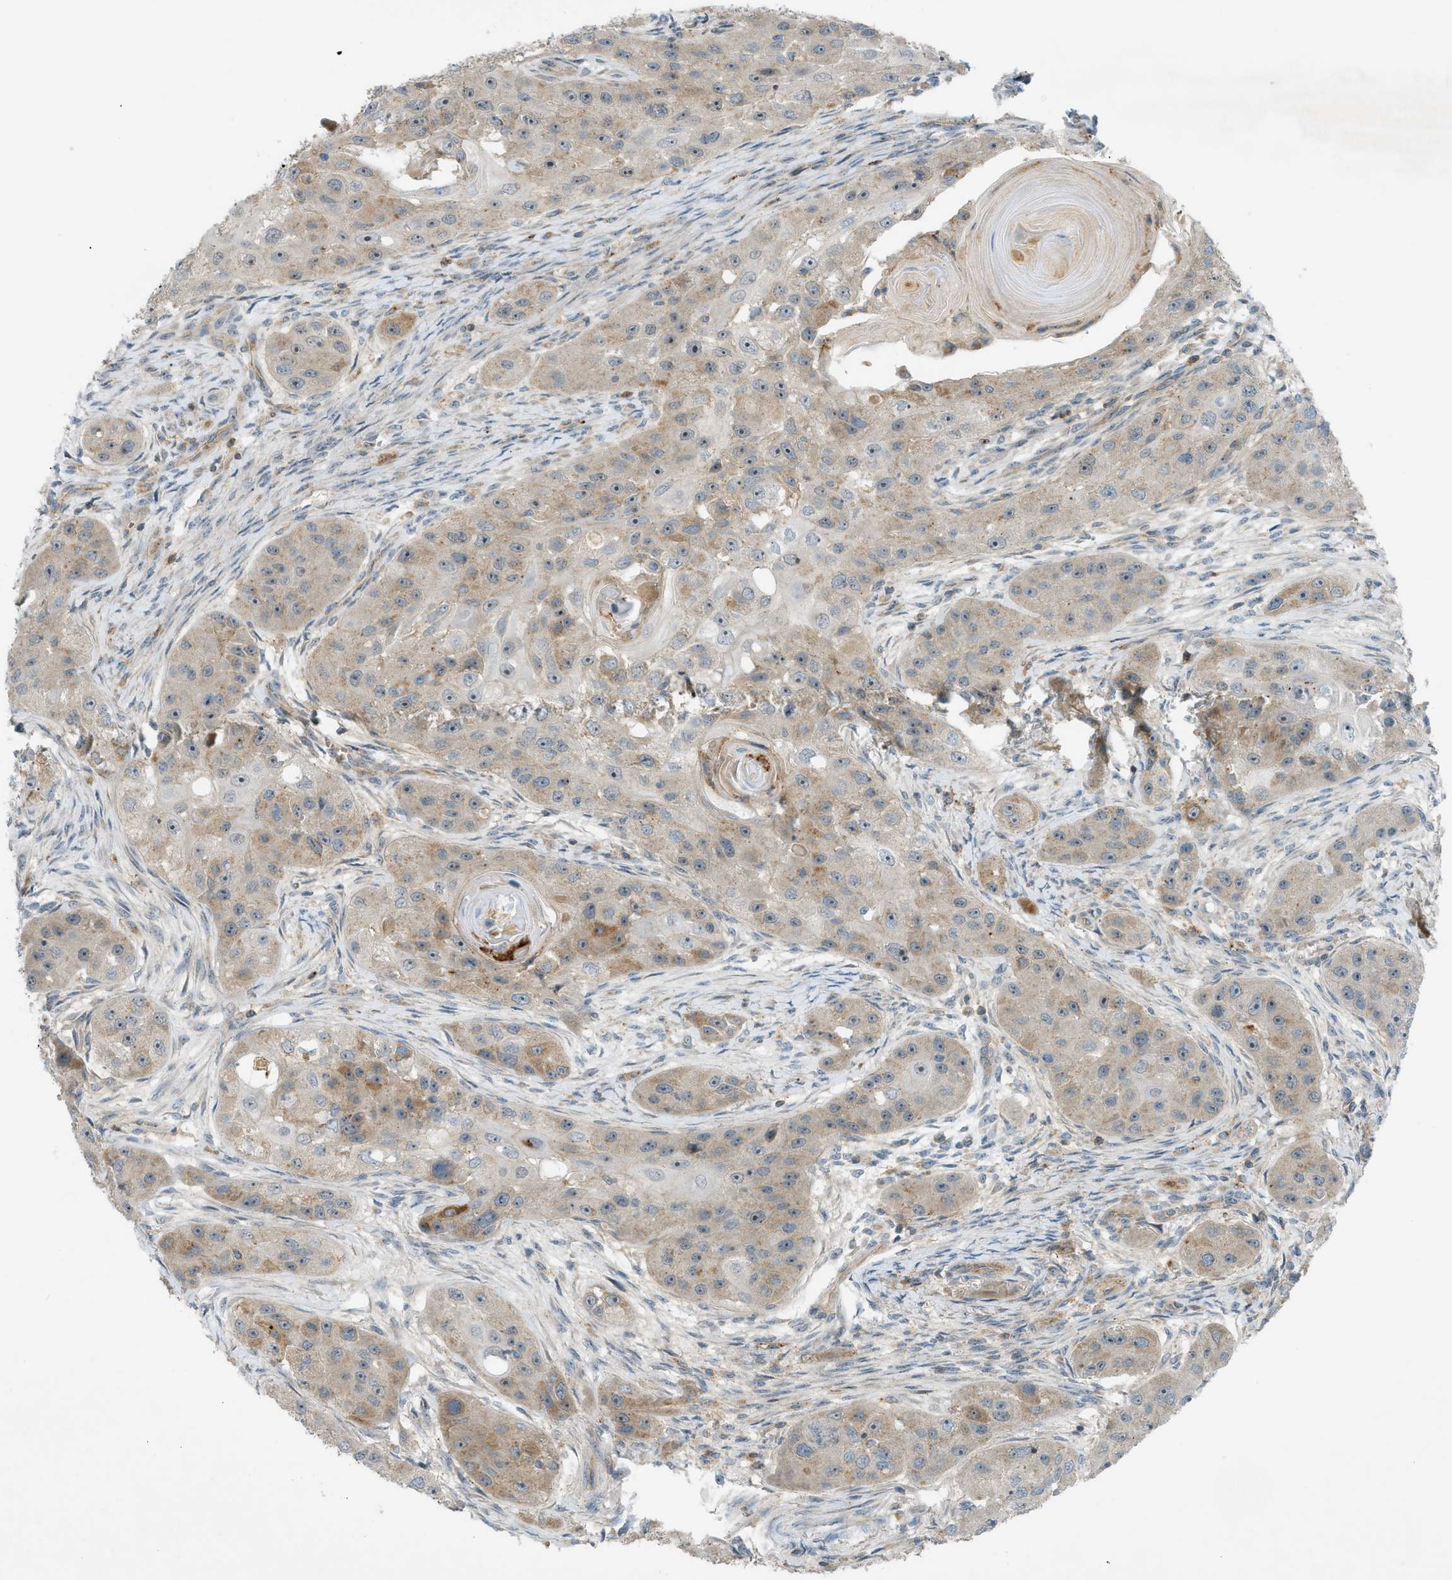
{"staining": {"intensity": "weak", "quantity": ">75%", "location": "cytoplasmic/membranous"}, "tissue": "head and neck cancer", "cell_type": "Tumor cells", "image_type": "cancer", "snomed": [{"axis": "morphology", "description": "Normal tissue, NOS"}, {"axis": "morphology", "description": "Squamous cell carcinoma, NOS"}, {"axis": "topography", "description": "Skeletal muscle"}, {"axis": "topography", "description": "Head-Neck"}], "caption": "IHC (DAB) staining of head and neck squamous cell carcinoma demonstrates weak cytoplasmic/membranous protein expression in approximately >75% of tumor cells. (IHC, brightfield microscopy, high magnification).", "gene": "GRK6", "patient": {"sex": "male", "age": 51}}